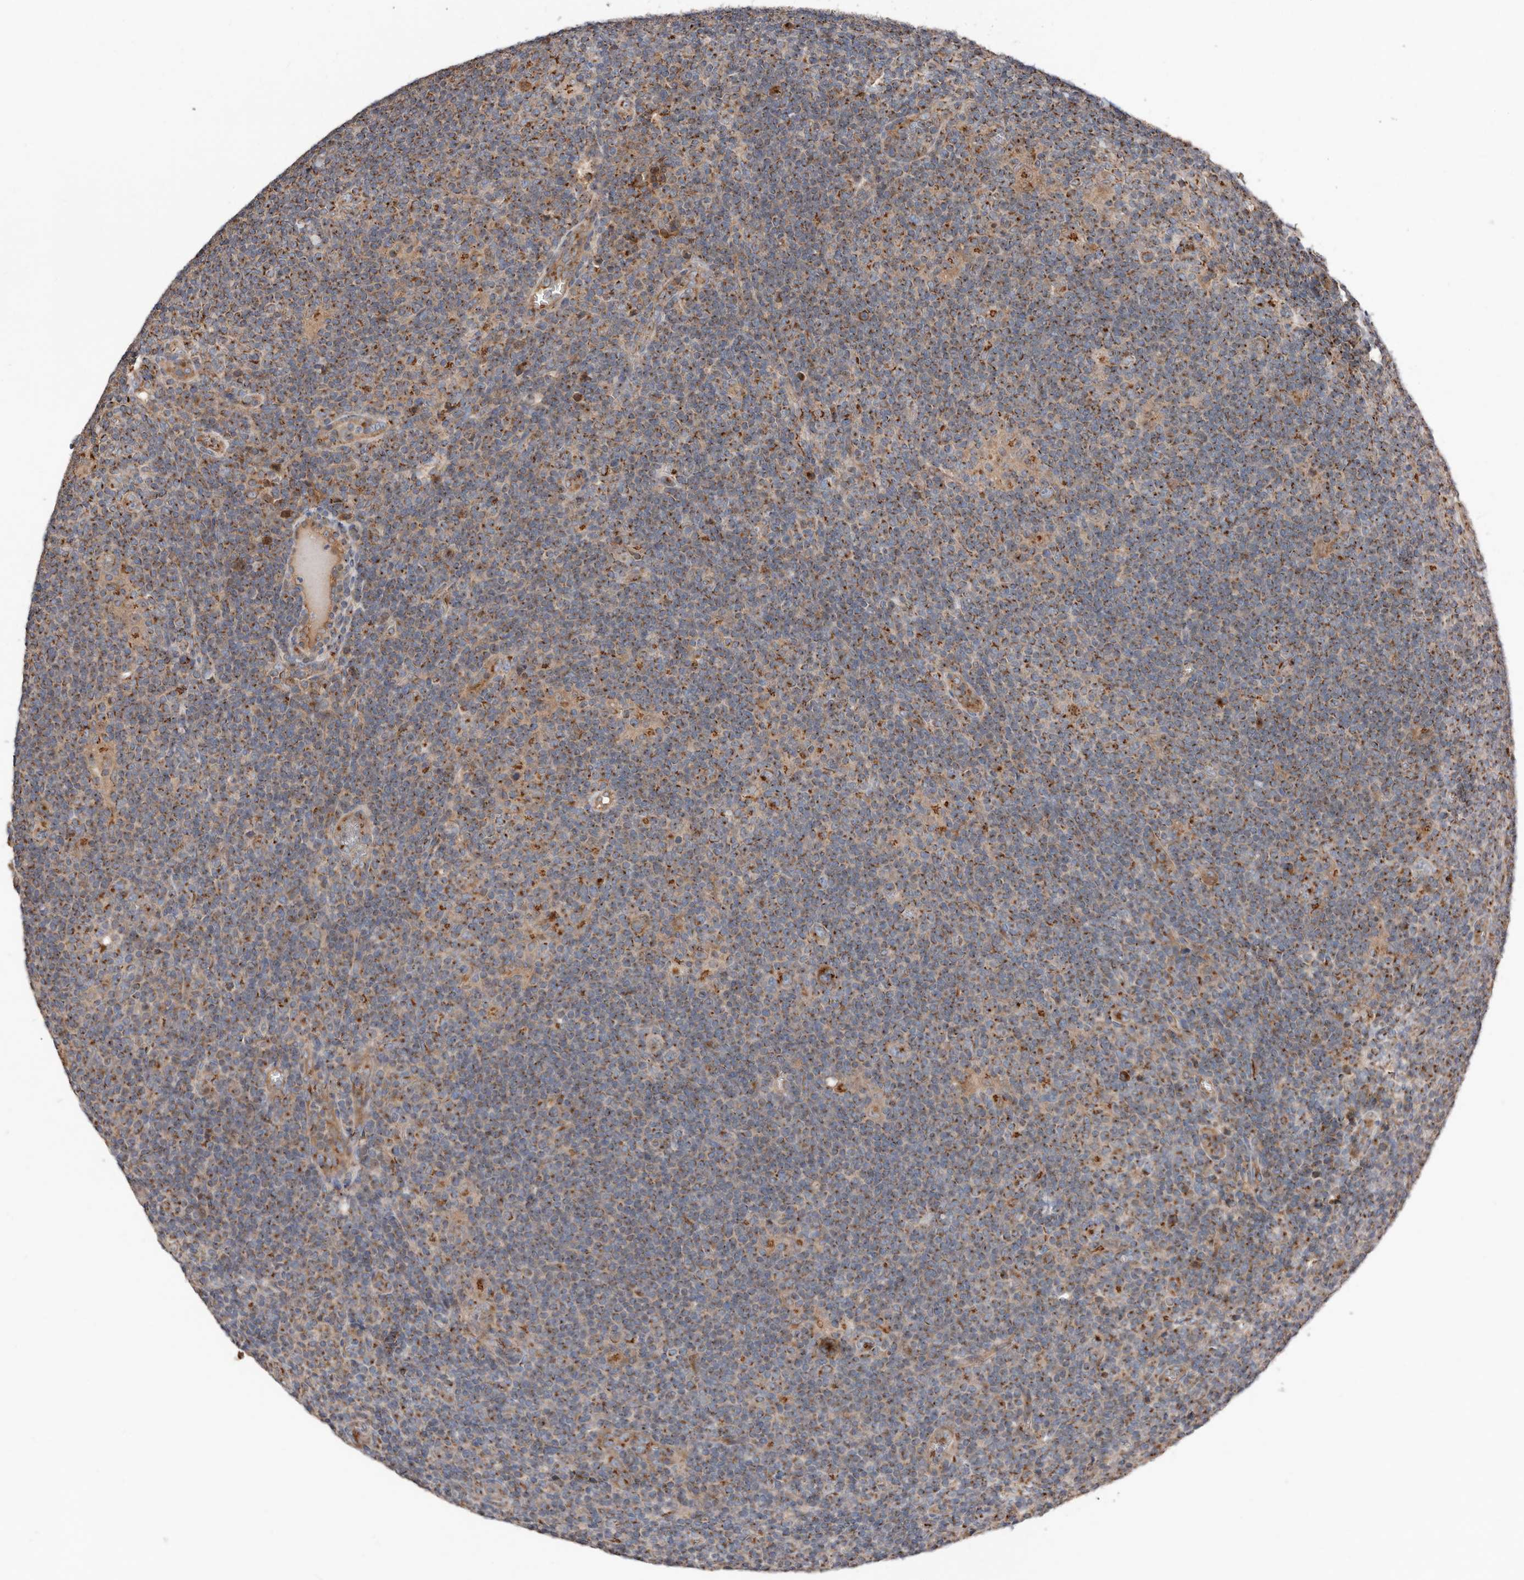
{"staining": {"intensity": "moderate", "quantity": ">75%", "location": "cytoplasmic/membranous"}, "tissue": "lymphoma", "cell_type": "Tumor cells", "image_type": "cancer", "snomed": [{"axis": "morphology", "description": "Hodgkin's disease, NOS"}, {"axis": "topography", "description": "Lymph node"}], "caption": "Protein expression analysis of human Hodgkin's disease reveals moderate cytoplasmic/membranous expression in approximately >75% of tumor cells. (brown staining indicates protein expression, while blue staining denotes nuclei).", "gene": "COG1", "patient": {"sex": "female", "age": 57}}